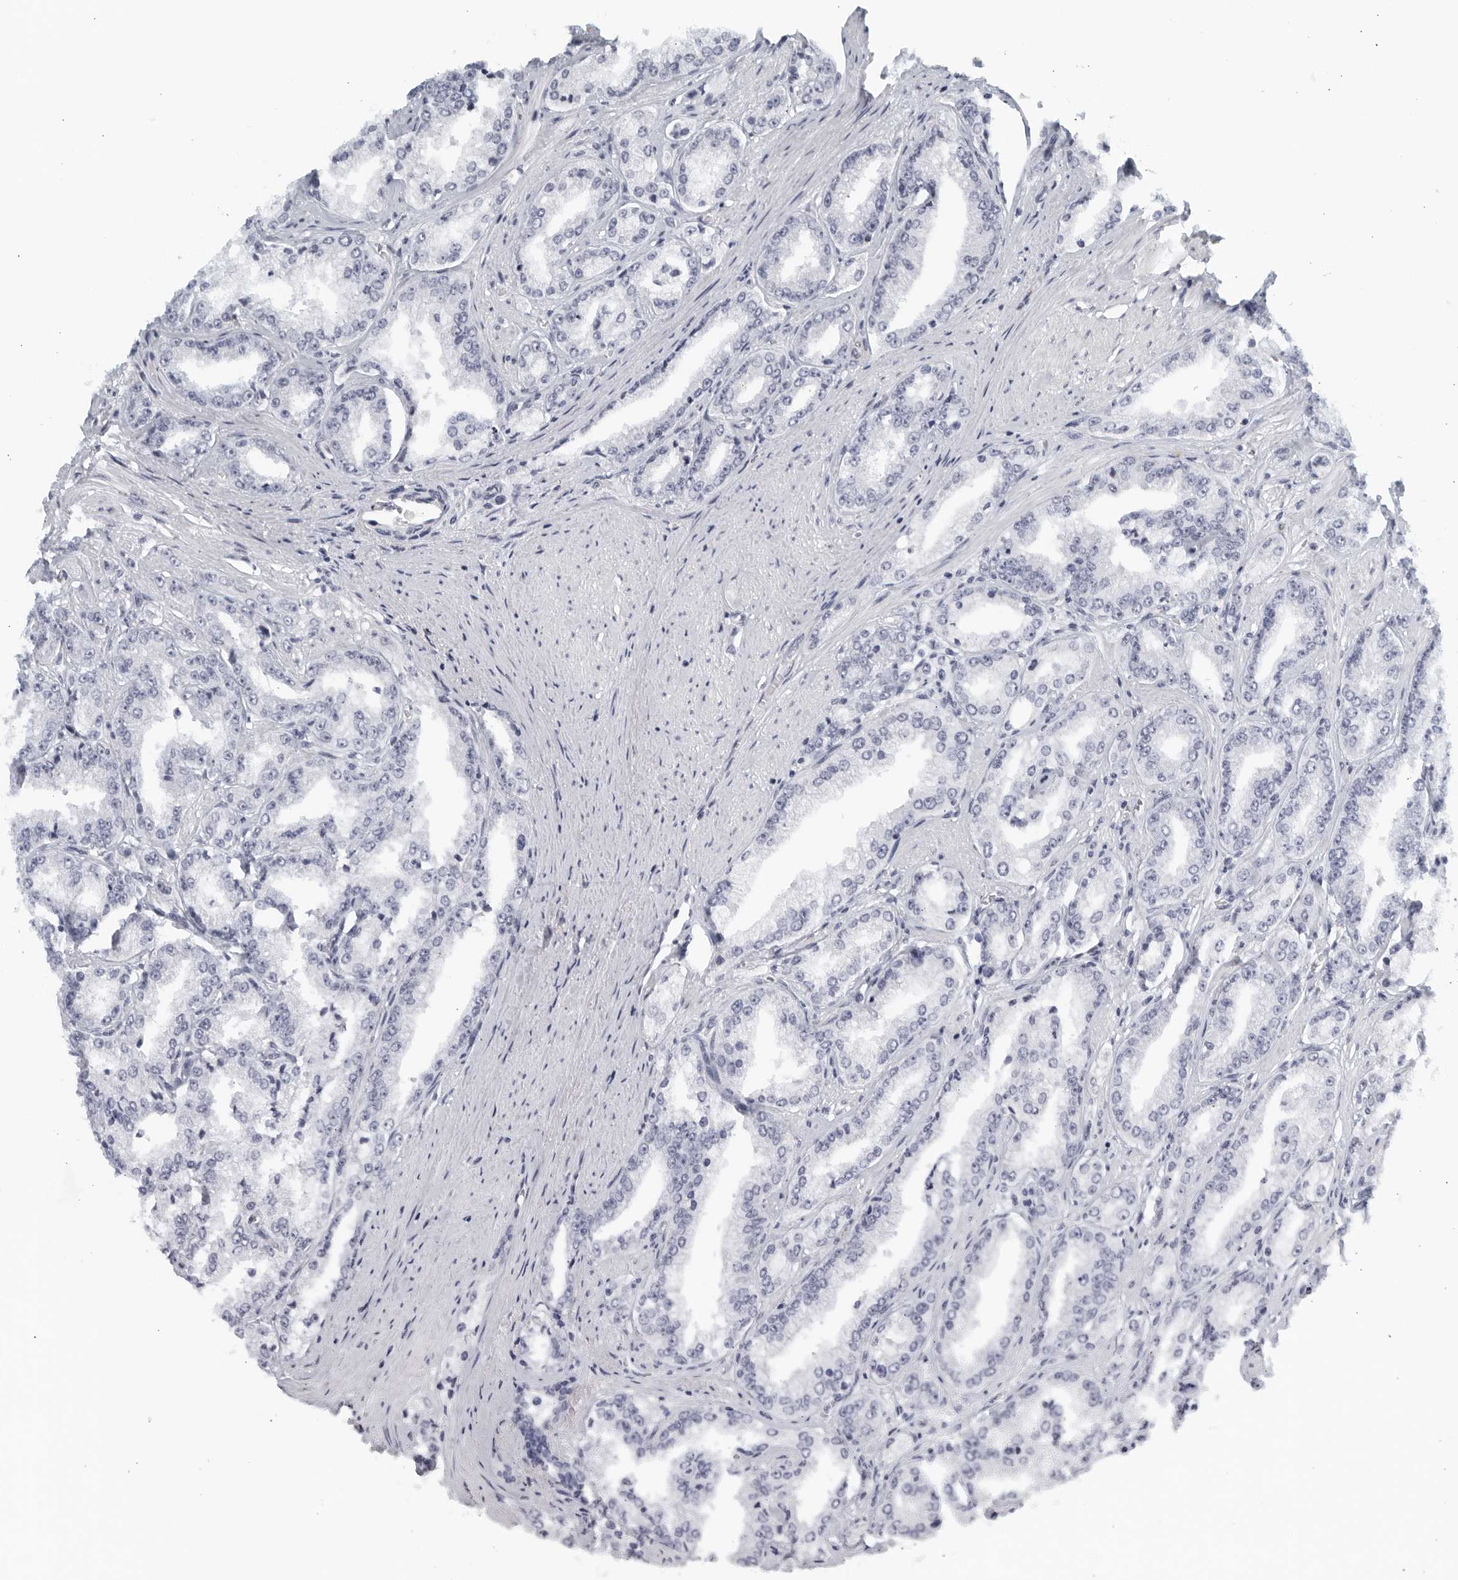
{"staining": {"intensity": "negative", "quantity": "none", "location": "none"}, "tissue": "prostate cancer", "cell_type": "Tumor cells", "image_type": "cancer", "snomed": [{"axis": "morphology", "description": "Adenocarcinoma, High grade"}, {"axis": "topography", "description": "Prostate"}], "caption": "Immunohistochemistry (IHC) histopathology image of neoplastic tissue: human high-grade adenocarcinoma (prostate) stained with DAB (3,3'-diaminobenzidine) displays no significant protein expression in tumor cells. Brightfield microscopy of immunohistochemistry (IHC) stained with DAB (3,3'-diaminobenzidine) (brown) and hematoxylin (blue), captured at high magnification.", "gene": "KLK7", "patient": {"sex": "male", "age": 71}}